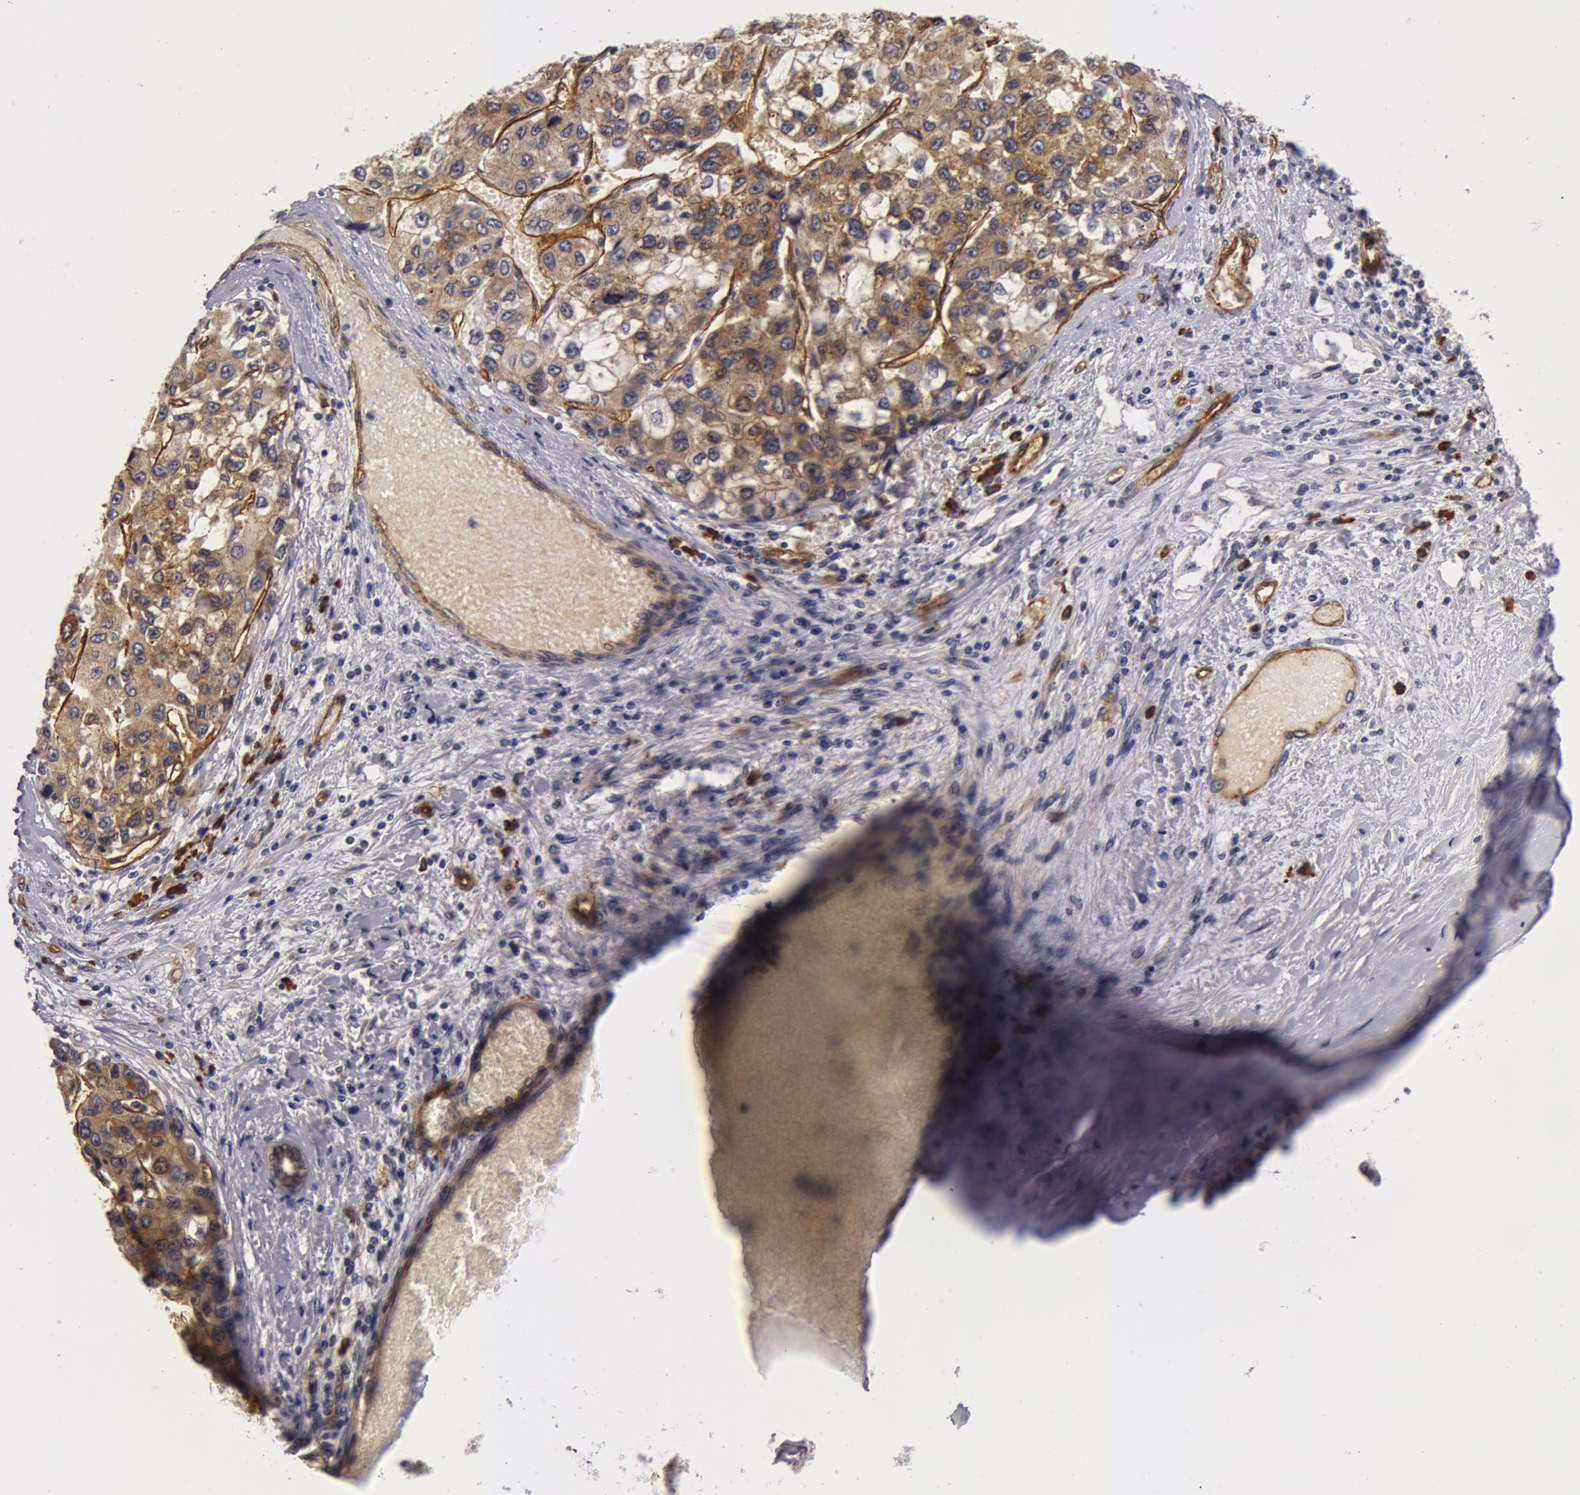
{"staining": {"intensity": "moderate", "quantity": "<25%", "location": "cytoplasmic/membranous"}, "tissue": "liver cancer", "cell_type": "Tumor cells", "image_type": "cancer", "snomed": [{"axis": "morphology", "description": "Carcinoma, Hepatocellular, NOS"}, {"axis": "topography", "description": "Liver"}], "caption": "This micrograph displays IHC staining of human liver cancer, with low moderate cytoplasmic/membranous positivity in about <25% of tumor cells.", "gene": "IL23A", "patient": {"sex": "female", "age": 66}}